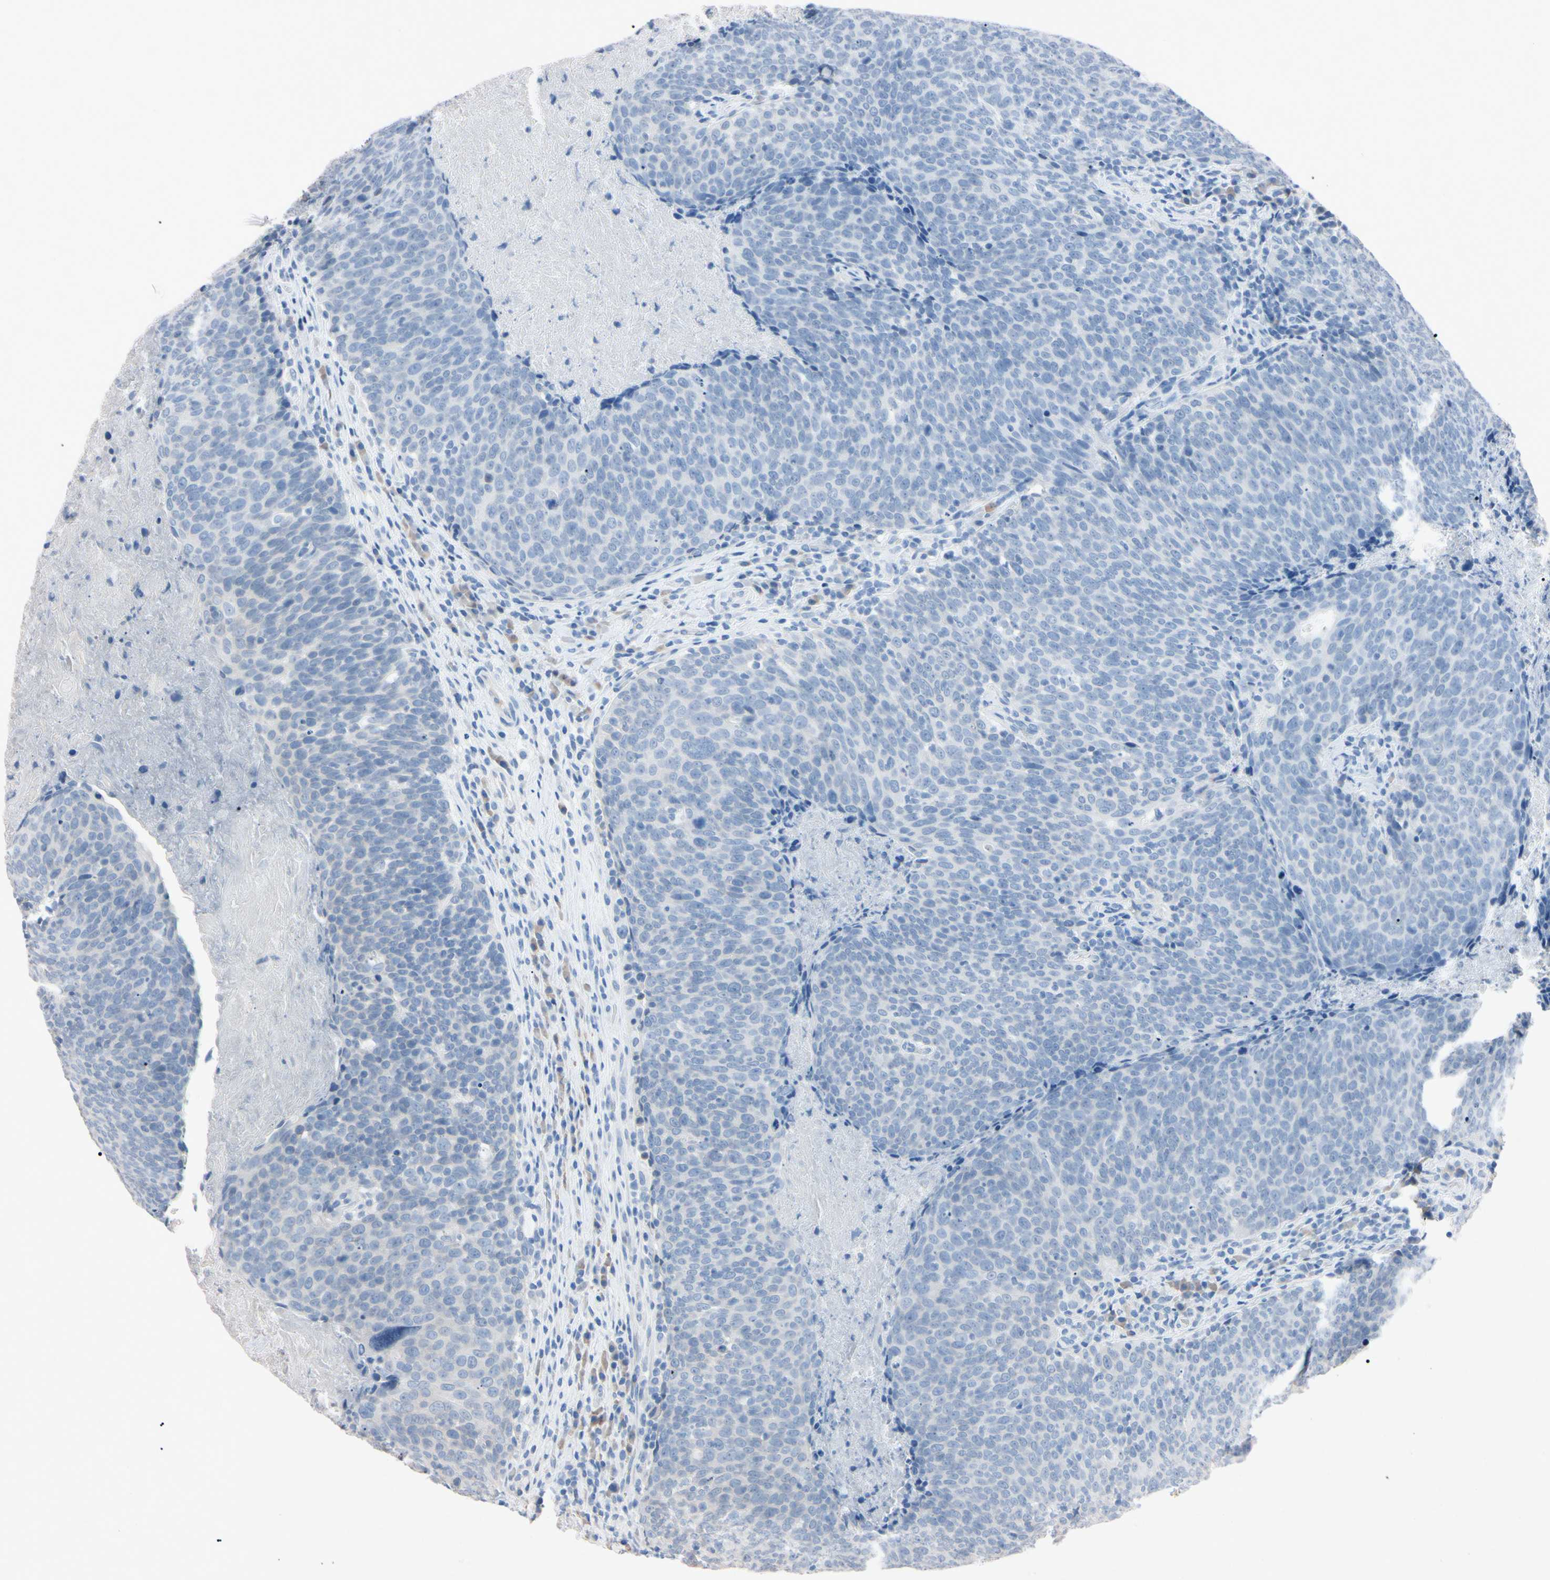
{"staining": {"intensity": "negative", "quantity": "none", "location": "none"}, "tissue": "head and neck cancer", "cell_type": "Tumor cells", "image_type": "cancer", "snomed": [{"axis": "morphology", "description": "Squamous cell carcinoma, NOS"}, {"axis": "morphology", "description": "Squamous cell carcinoma, metastatic, NOS"}, {"axis": "topography", "description": "Lymph node"}, {"axis": "topography", "description": "Head-Neck"}], "caption": "This is an immunohistochemistry histopathology image of human head and neck cancer. There is no positivity in tumor cells.", "gene": "ELN", "patient": {"sex": "male", "age": 62}}